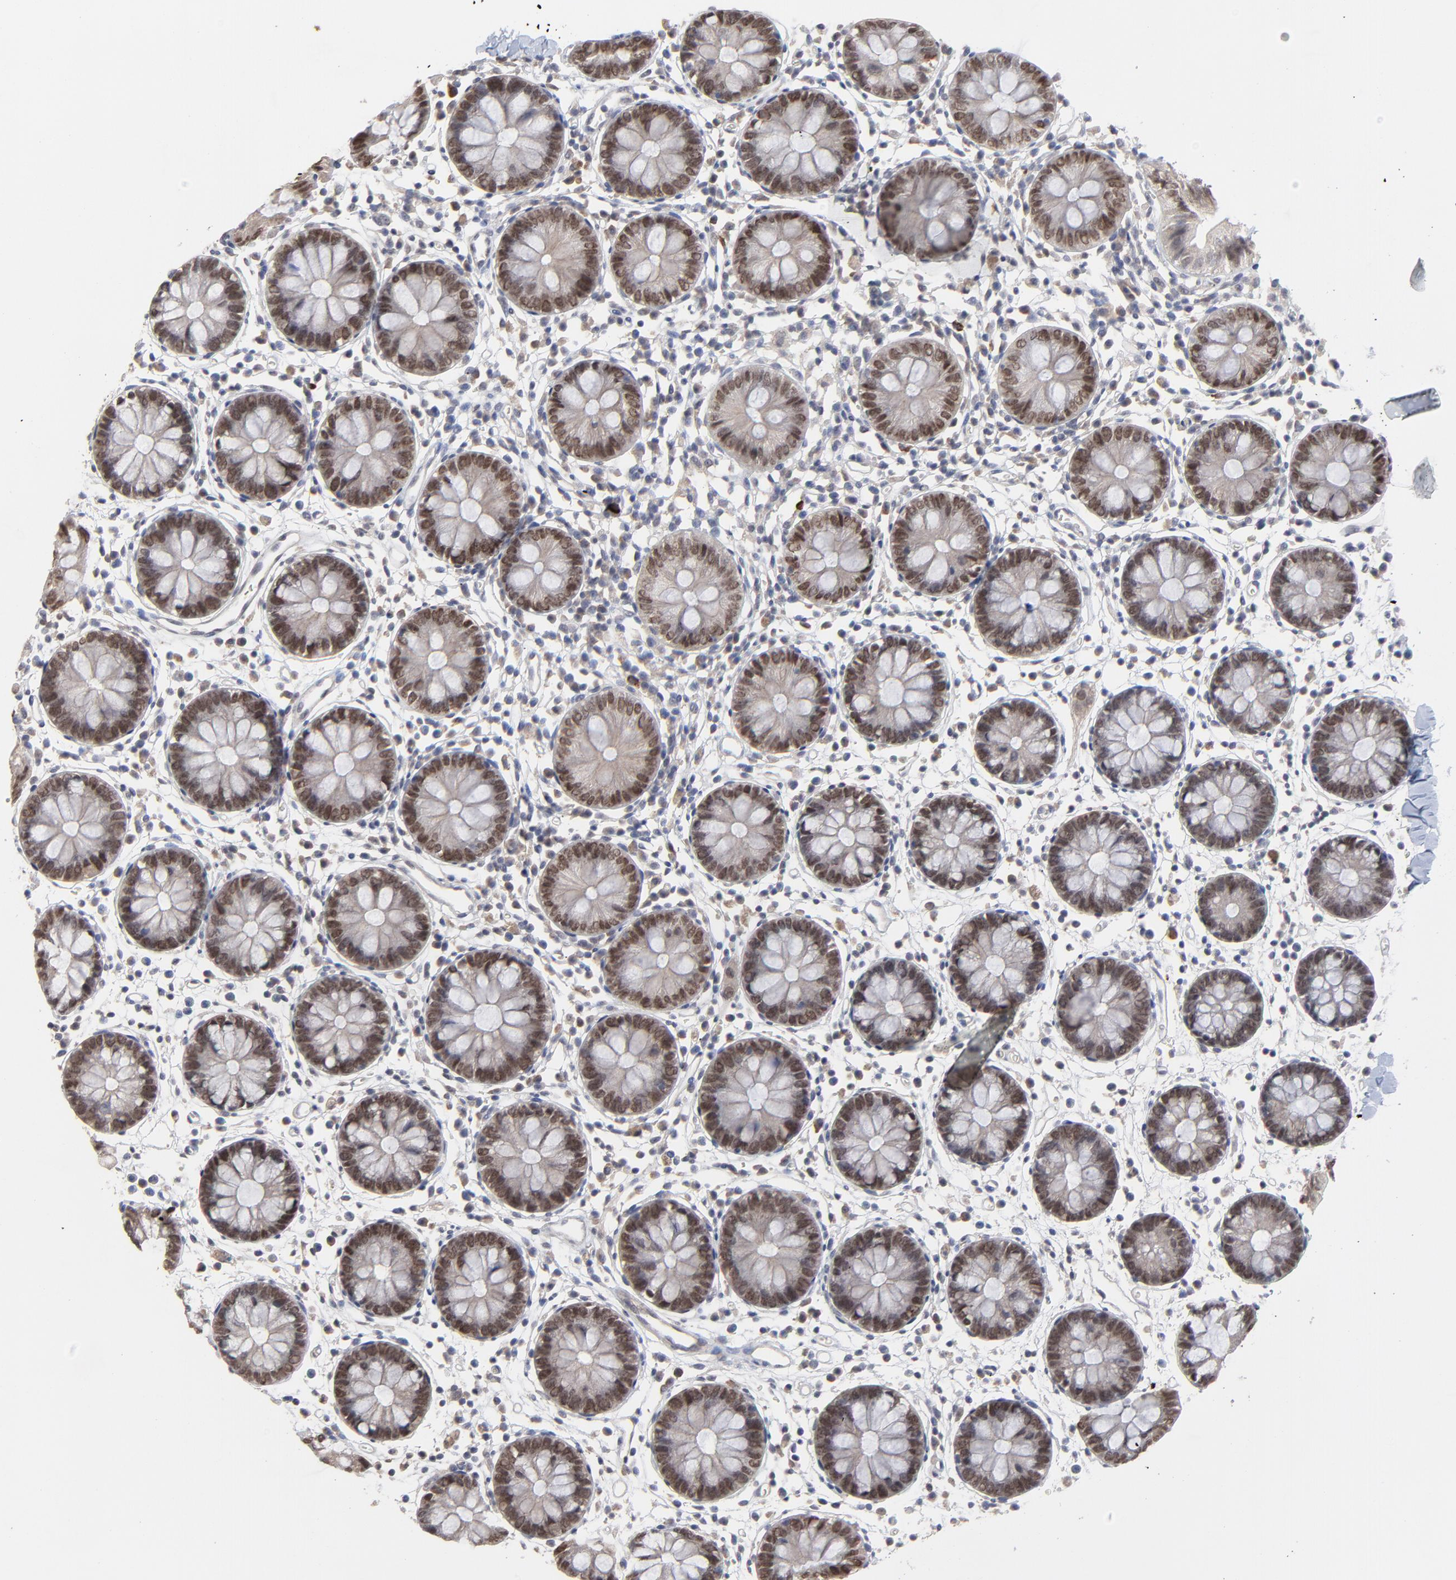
{"staining": {"intensity": "negative", "quantity": "none", "location": "none"}, "tissue": "colon", "cell_type": "Endothelial cells", "image_type": "normal", "snomed": [{"axis": "morphology", "description": "Normal tissue, NOS"}, {"axis": "topography", "description": "Colon"}], "caption": "Endothelial cells show no significant expression in benign colon.", "gene": "FAM199X", "patient": {"sex": "male", "age": 14}}